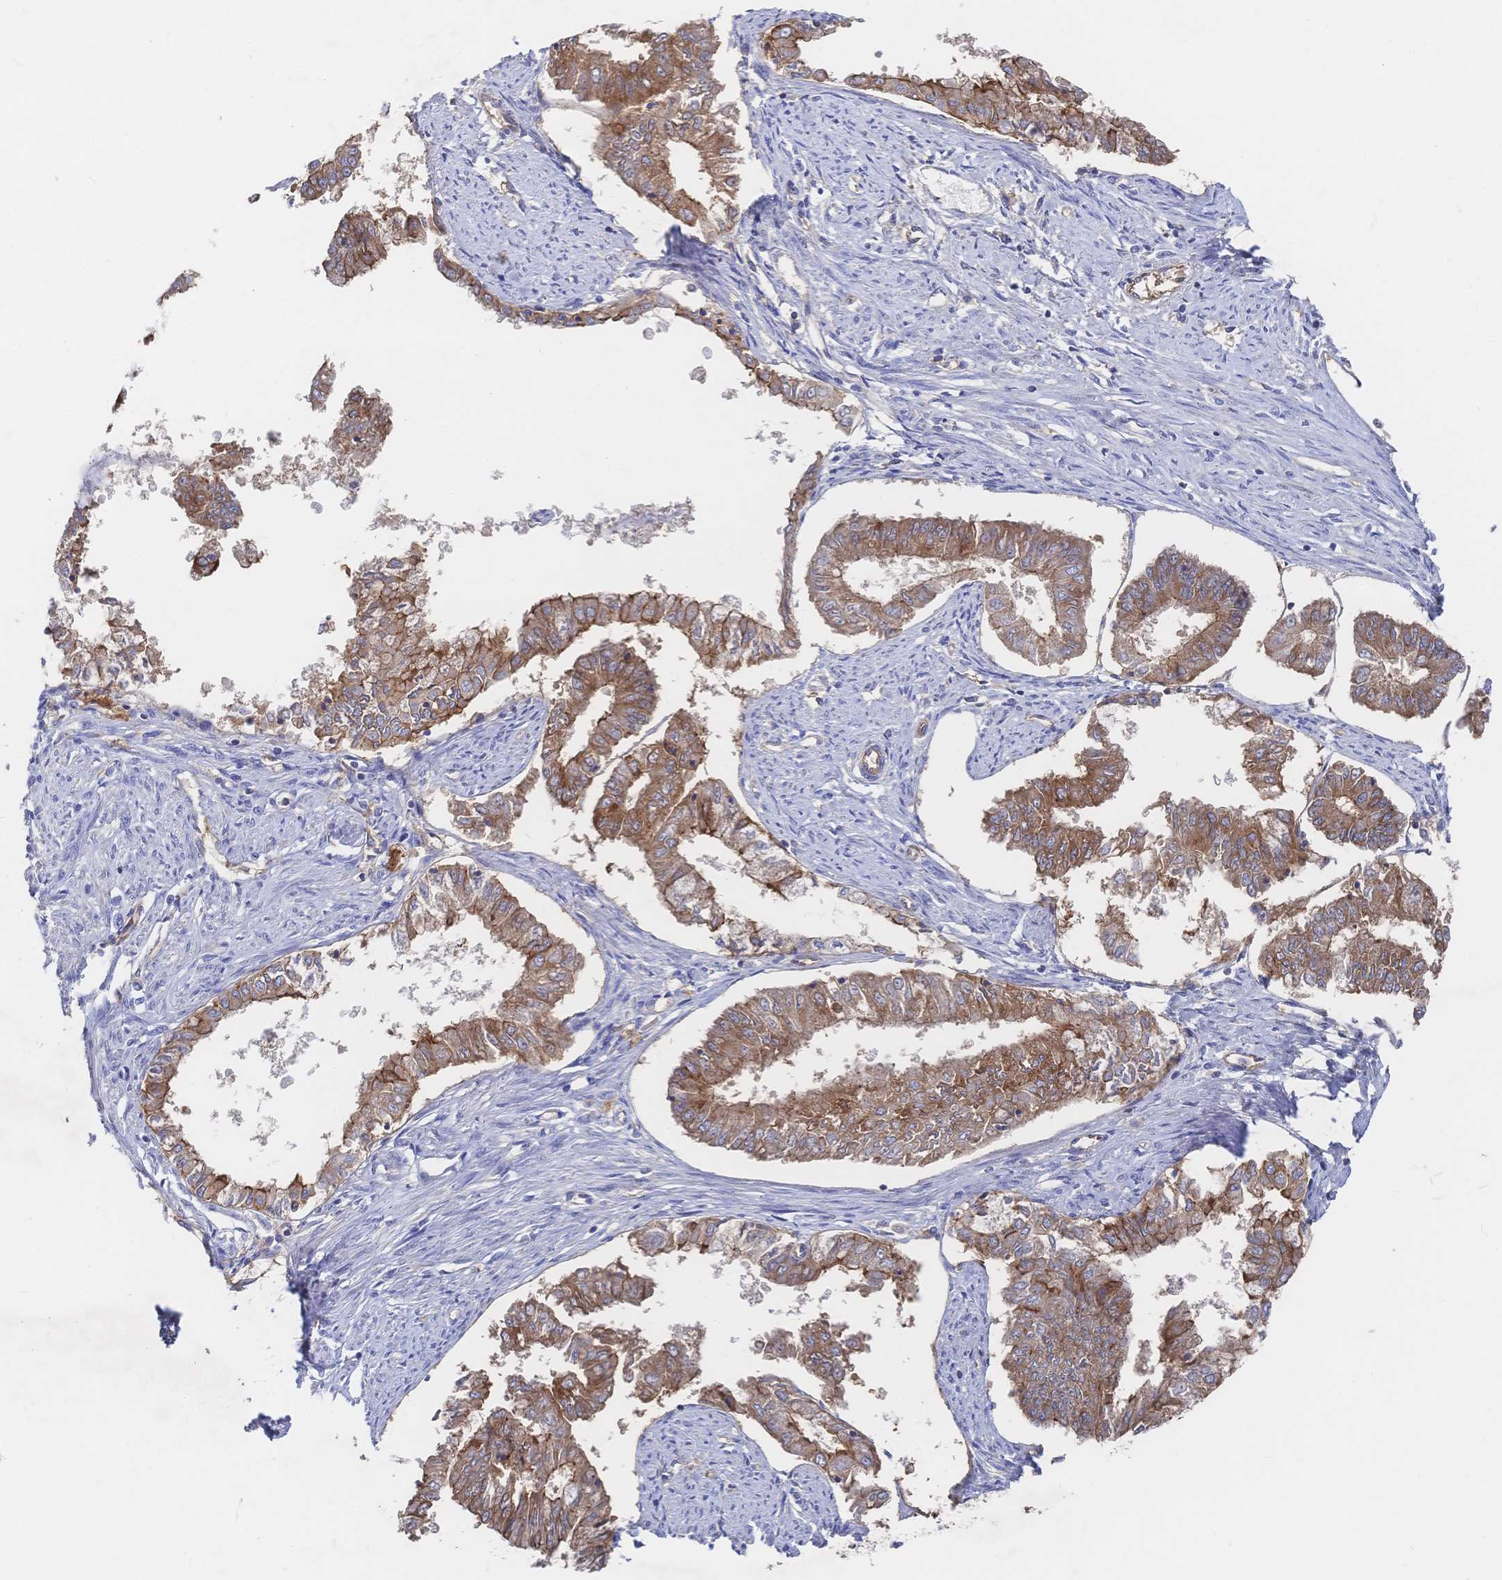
{"staining": {"intensity": "moderate", "quantity": ">75%", "location": "cytoplasmic/membranous"}, "tissue": "endometrial cancer", "cell_type": "Tumor cells", "image_type": "cancer", "snomed": [{"axis": "morphology", "description": "Adenocarcinoma, NOS"}, {"axis": "topography", "description": "Endometrium"}], "caption": "Moderate cytoplasmic/membranous protein staining is identified in approximately >75% of tumor cells in endometrial cancer (adenocarcinoma).", "gene": "F11R", "patient": {"sex": "female", "age": 76}}